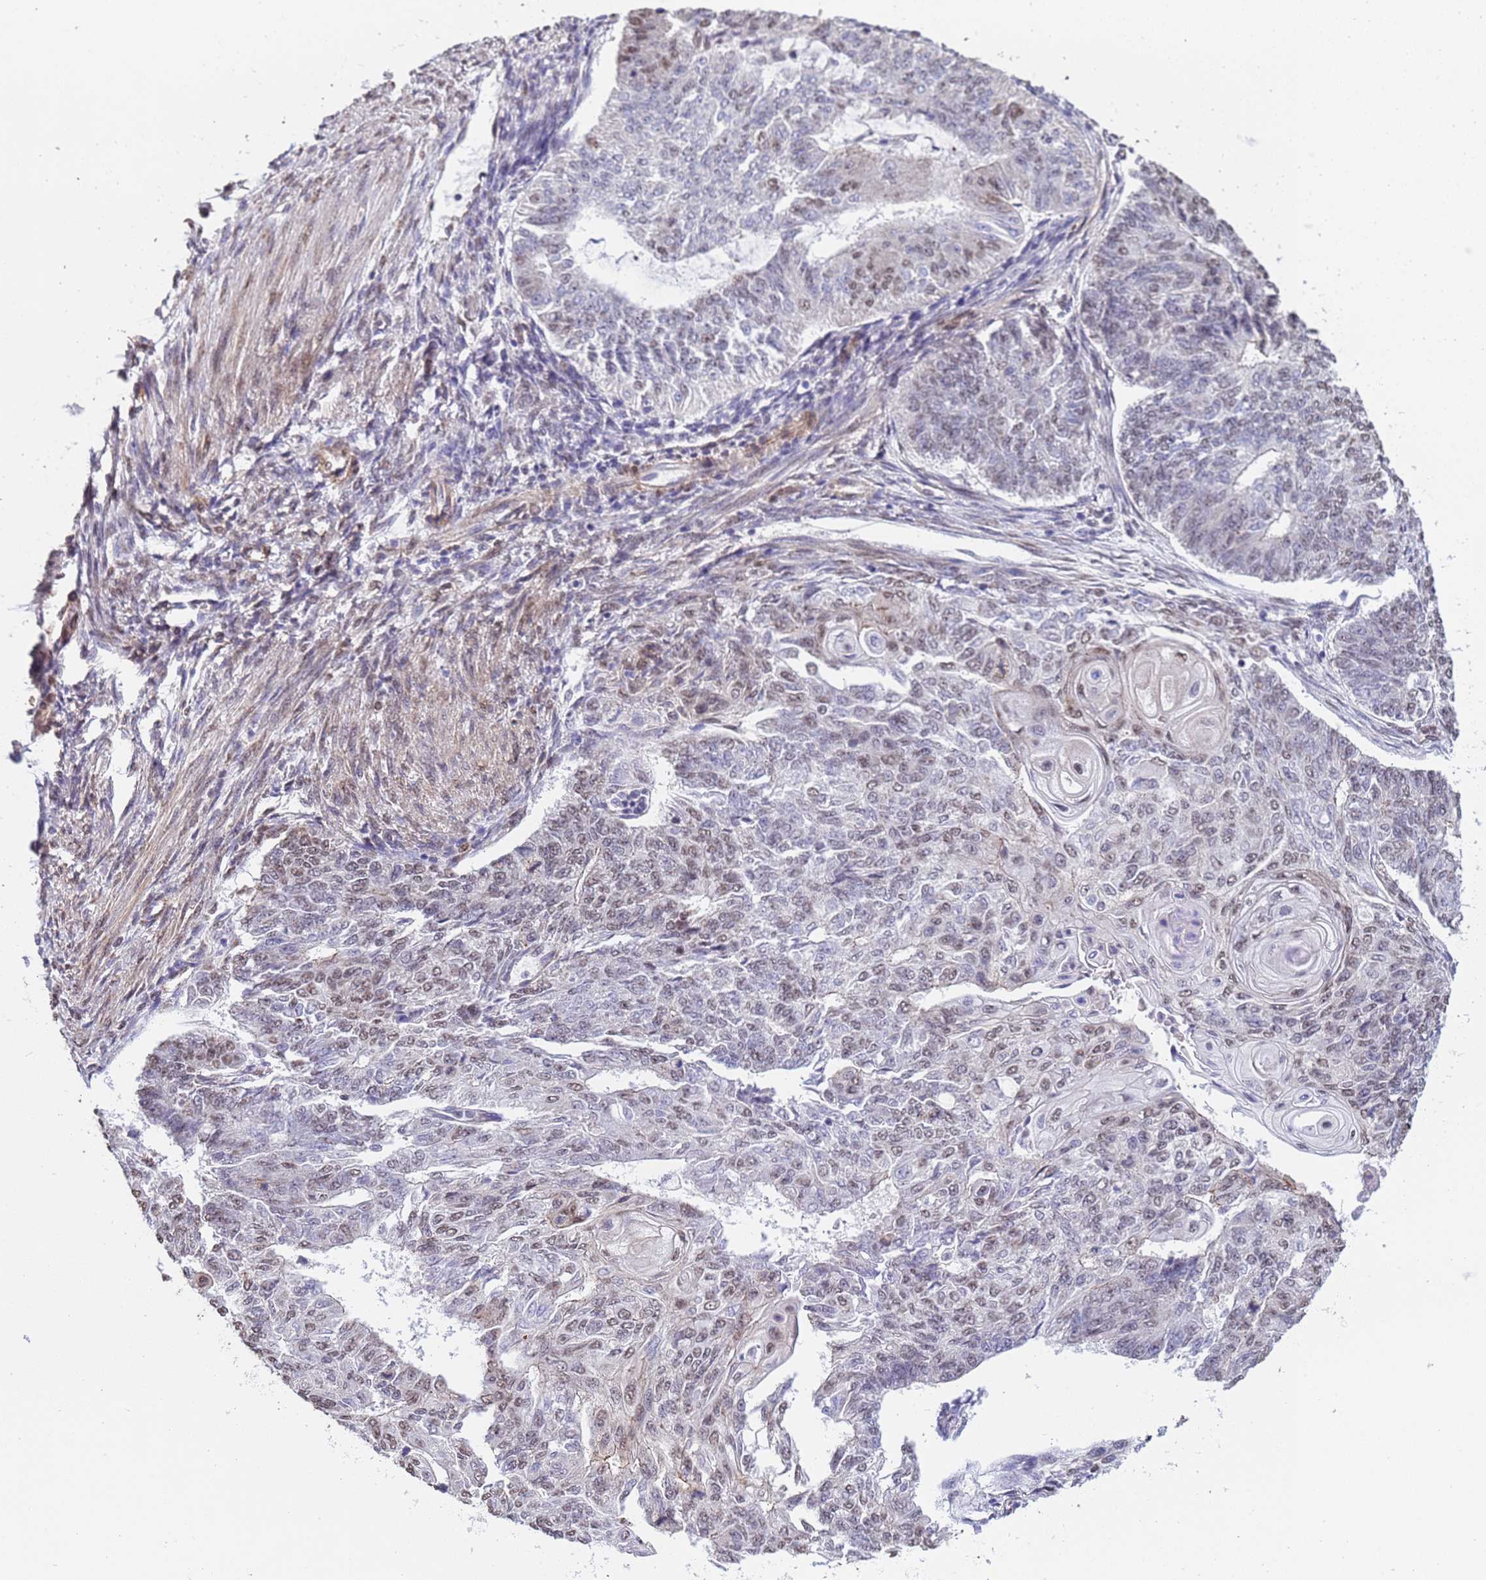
{"staining": {"intensity": "weak", "quantity": "25%-75%", "location": "nuclear"}, "tissue": "endometrial cancer", "cell_type": "Tumor cells", "image_type": "cancer", "snomed": [{"axis": "morphology", "description": "Adenocarcinoma, NOS"}, {"axis": "topography", "description": "Endometrium"}], "caption": "This is an image of IHC staining of endometrial cancer (adenocarcinoma), which shows weak staining in the nuclear of tumor cells.", "gene": "TRIP6", "patient": {"sex": "female", "age": 32}}